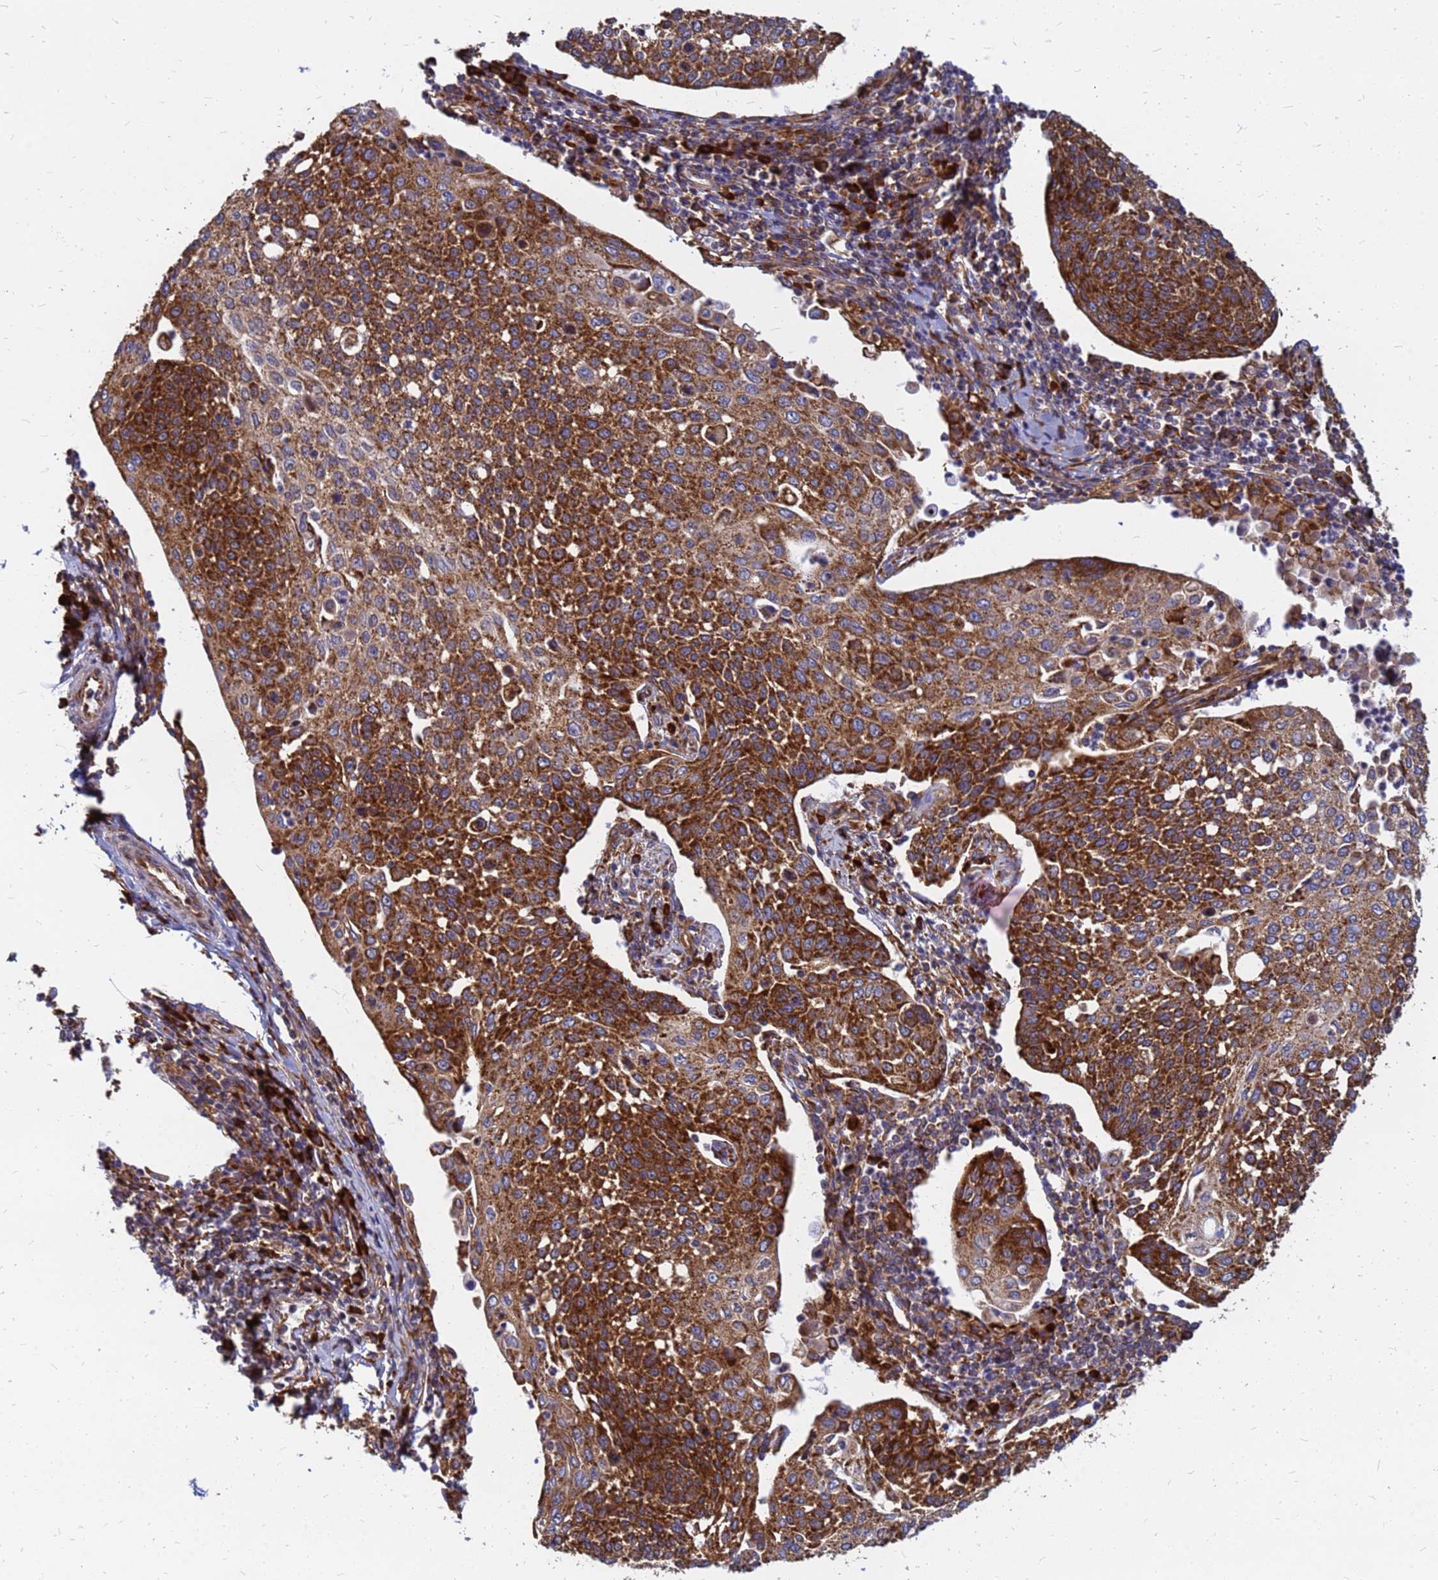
{"staining": {"intensity": "strong", "quantity": ">75%", "location": "cytoplasmic/membranous"}, "tissue": "cervical cancer", "cell_type": "Tumor cells", "image_type": "cancer", "snomed": [{"axis": "morphology", "description": "Squamous cell carcinoma, NOS"}, {"axis": "topography", "description": "Cervix"}], "caption": "High-magnification brightfield microscopy of cervical cancer stained with DAB (brown) and counterstained with hematoxylin (blue). tumor cells exhibit strong cytoplasmic/membranous expression is seen in about>75% of cells.", "gene": "RPL8", "patient": {"sex": "female", "age": 34}}